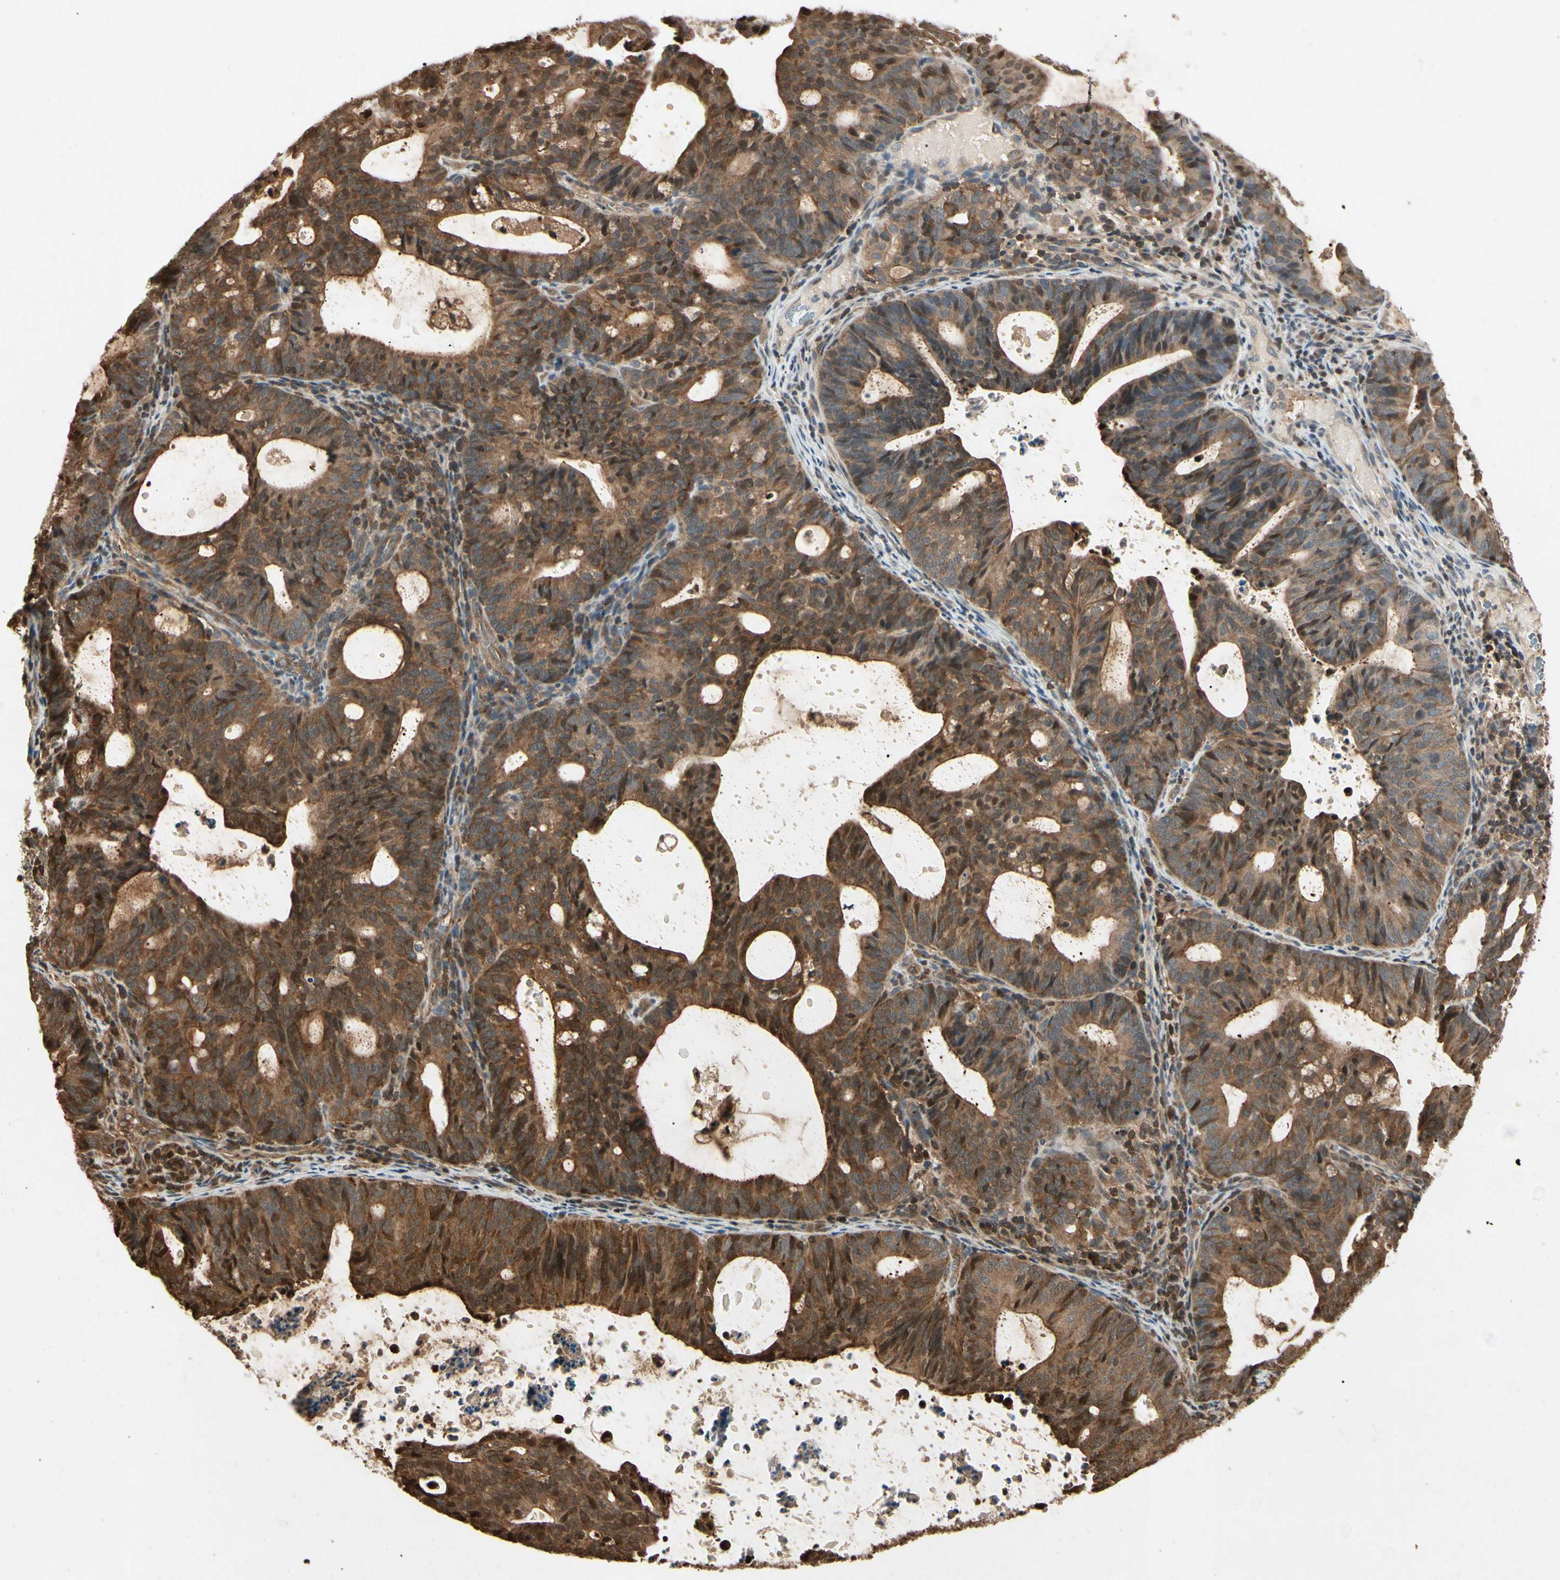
{"staining": {"intensity": "moderate", "quantity": ">75%", "location": "cytoplasmic/membranous,nuclear"}, "tissue": "endometrial cancer", "cell_type": "Tumor cells", "image_type": "cancer", "snomed": [{"axis": "morphology", "description": "Adenocarcinoma, NOS"}, {"axis": "topography", "description": "Uterus"}], "caption": "Approximately >75% of tumor cells in endometrial cancer (adenocarcinoma) exhibit moderate cytoplasmic/membranous and nuclear protein staining as visualized by brown immunohistochemical staining.", "gene": "YWHAQ", "patient": {"sex": "female", "age": 83}}